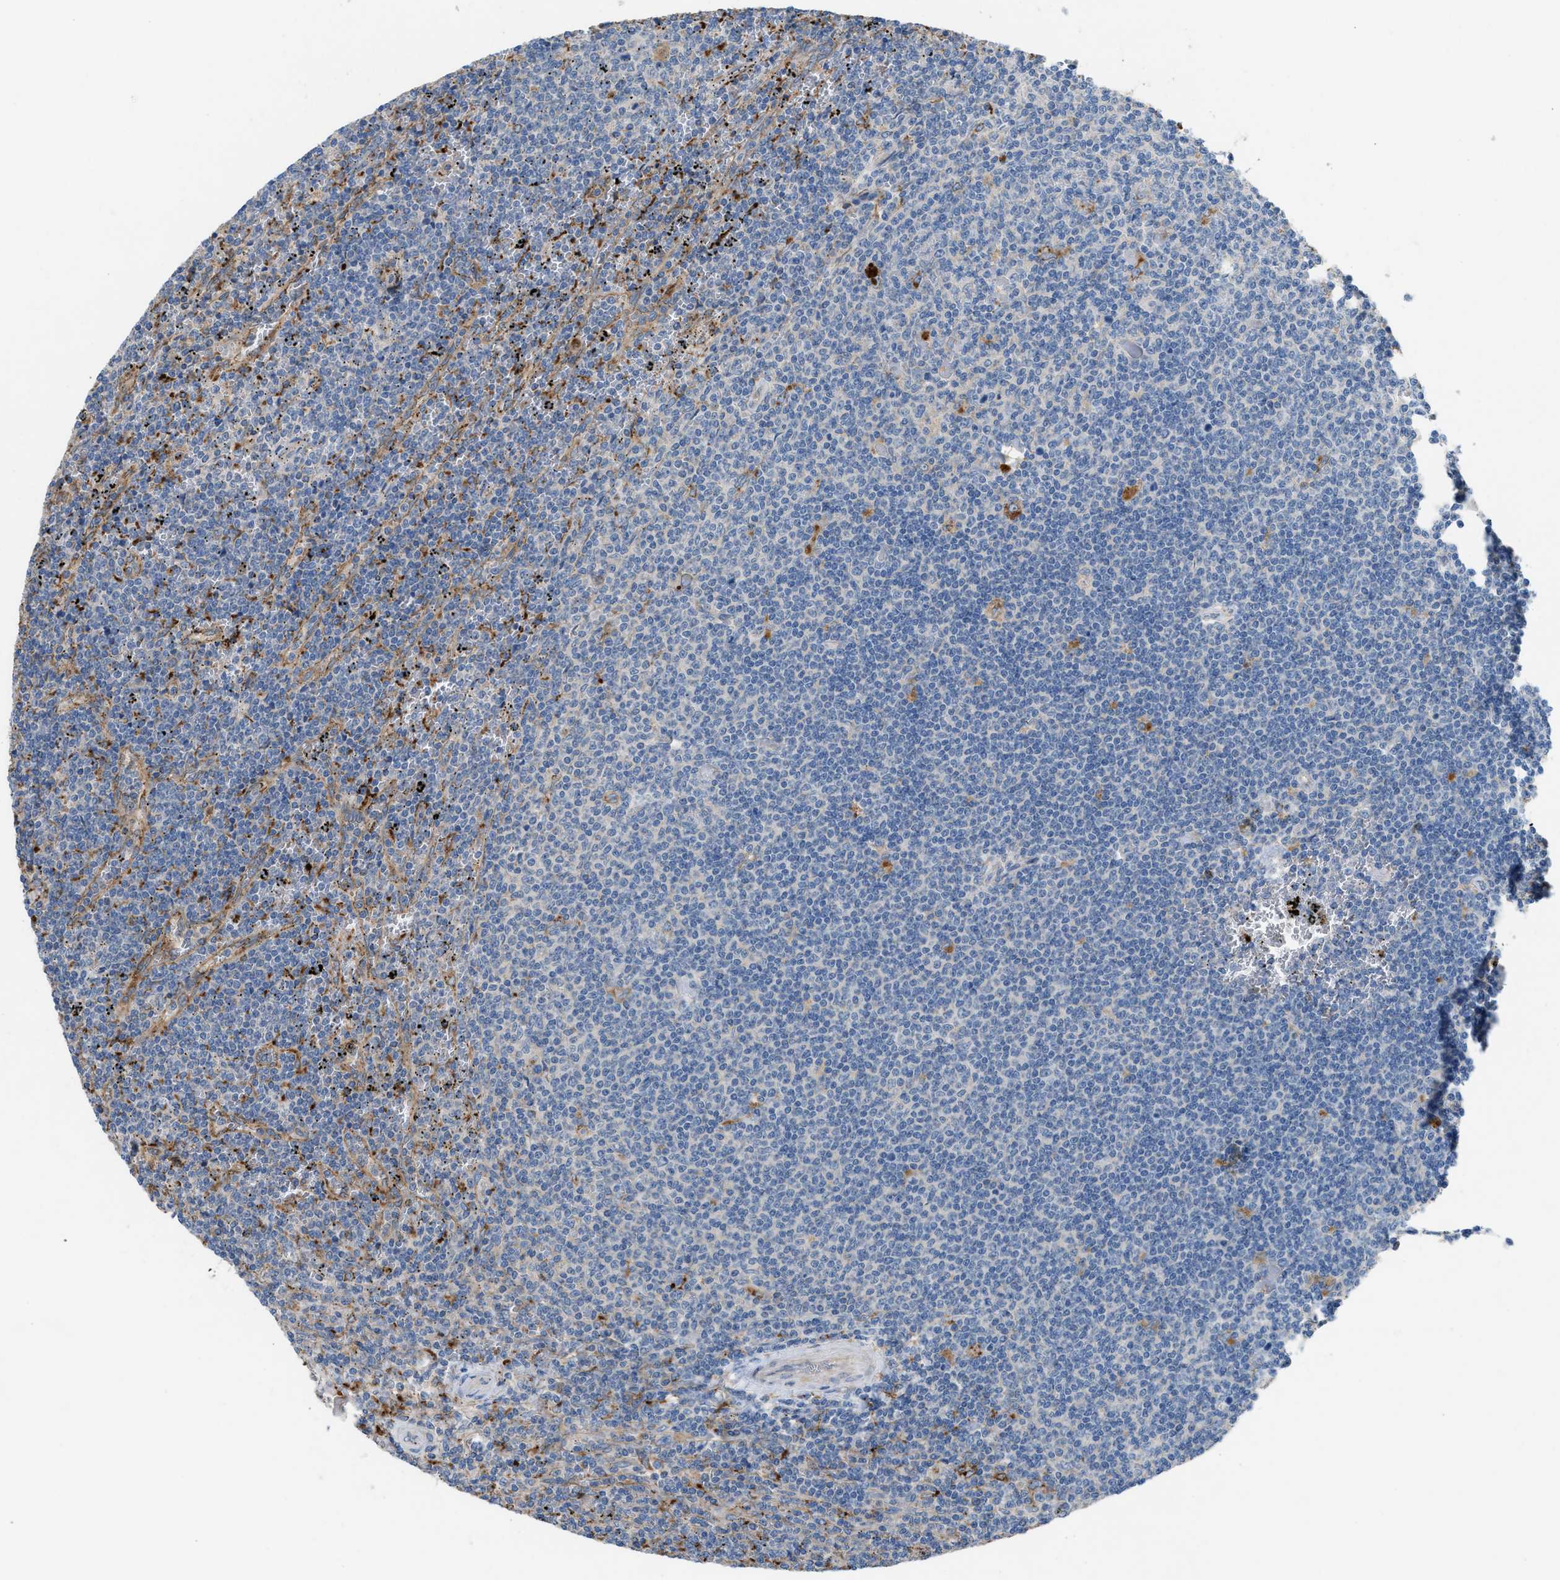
{"staining": {"intensity": "moderate", "quantity": "<25%", "location": "cytoplasmic/membranous"}, "tissue": "lymphoma", "cell_type": "Tumor cells", "image_type": "cancer", "snomed": [{"axis": "morphology", "description": "Malignant lymphoma, non-Hodgkin's type, Low grade"}, {"axis": "topography", "description": "Spleen"}], "caption": "Human lymphoma stained for a protein (brown) demonstrates moderate cytoplasmic/membranous positive positivity in about <25% of tumor cells.", "gene": "AOAH", "patient": {"sex": "female", "age": 50}}